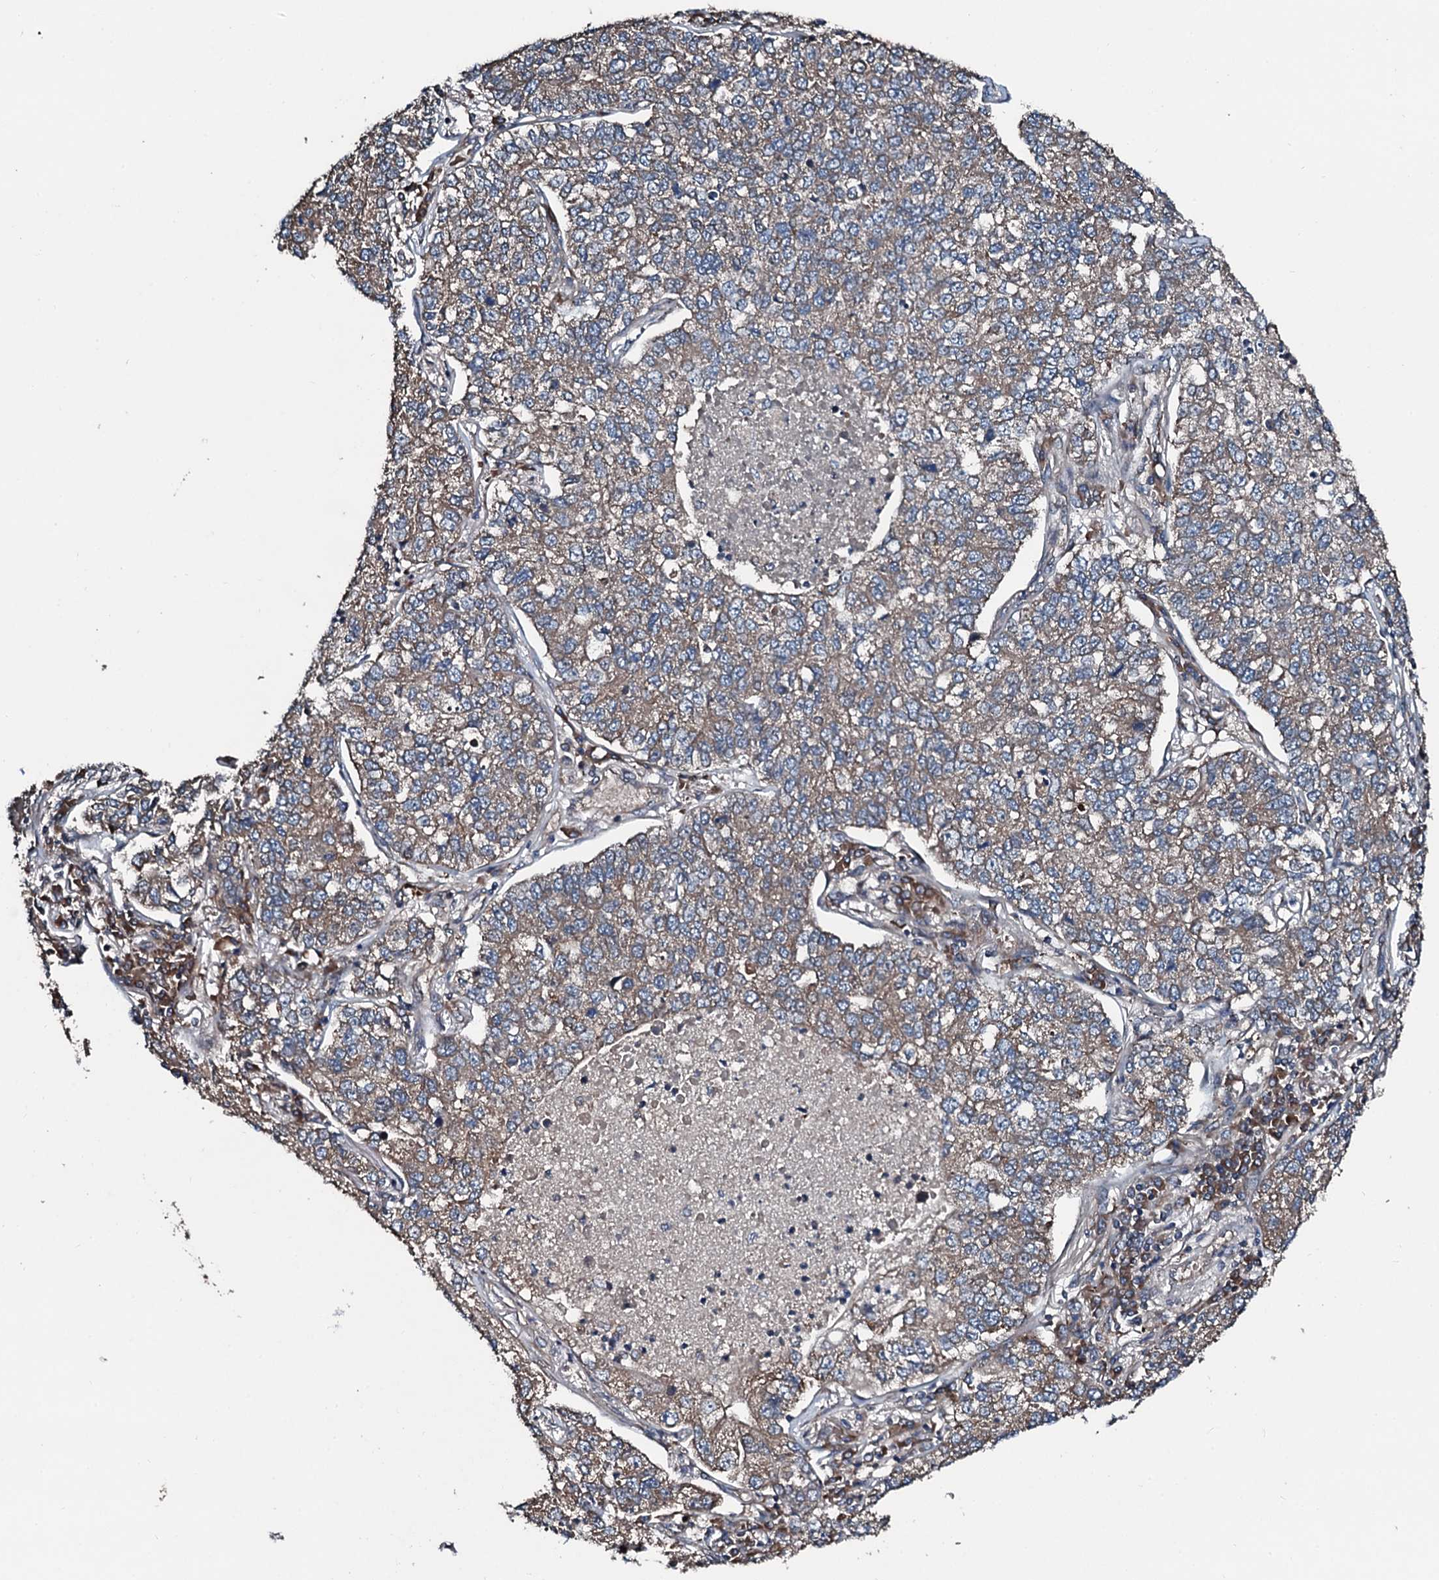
{"staining": {"intensity": "moderate", "quantity": ">75%", "location": "cytoplasmic/membranous"}, "tissue": "lung cancer", "cell_type": "Tumor cells", "image_type": "cancer", "snomed": [{"axis": "morphology", "description": "Adenocarcinoma, NOS"}, {"axis": "topography", "description": "Lung"}], "caption": "Immunohistochemical staining of human lung cancer exhibits moderate cytoplasmic/membranous protein expression in approximately >75% of tumor cells.", "gene": "AARS1", "patient": {"sex": "male", "age": 49}}